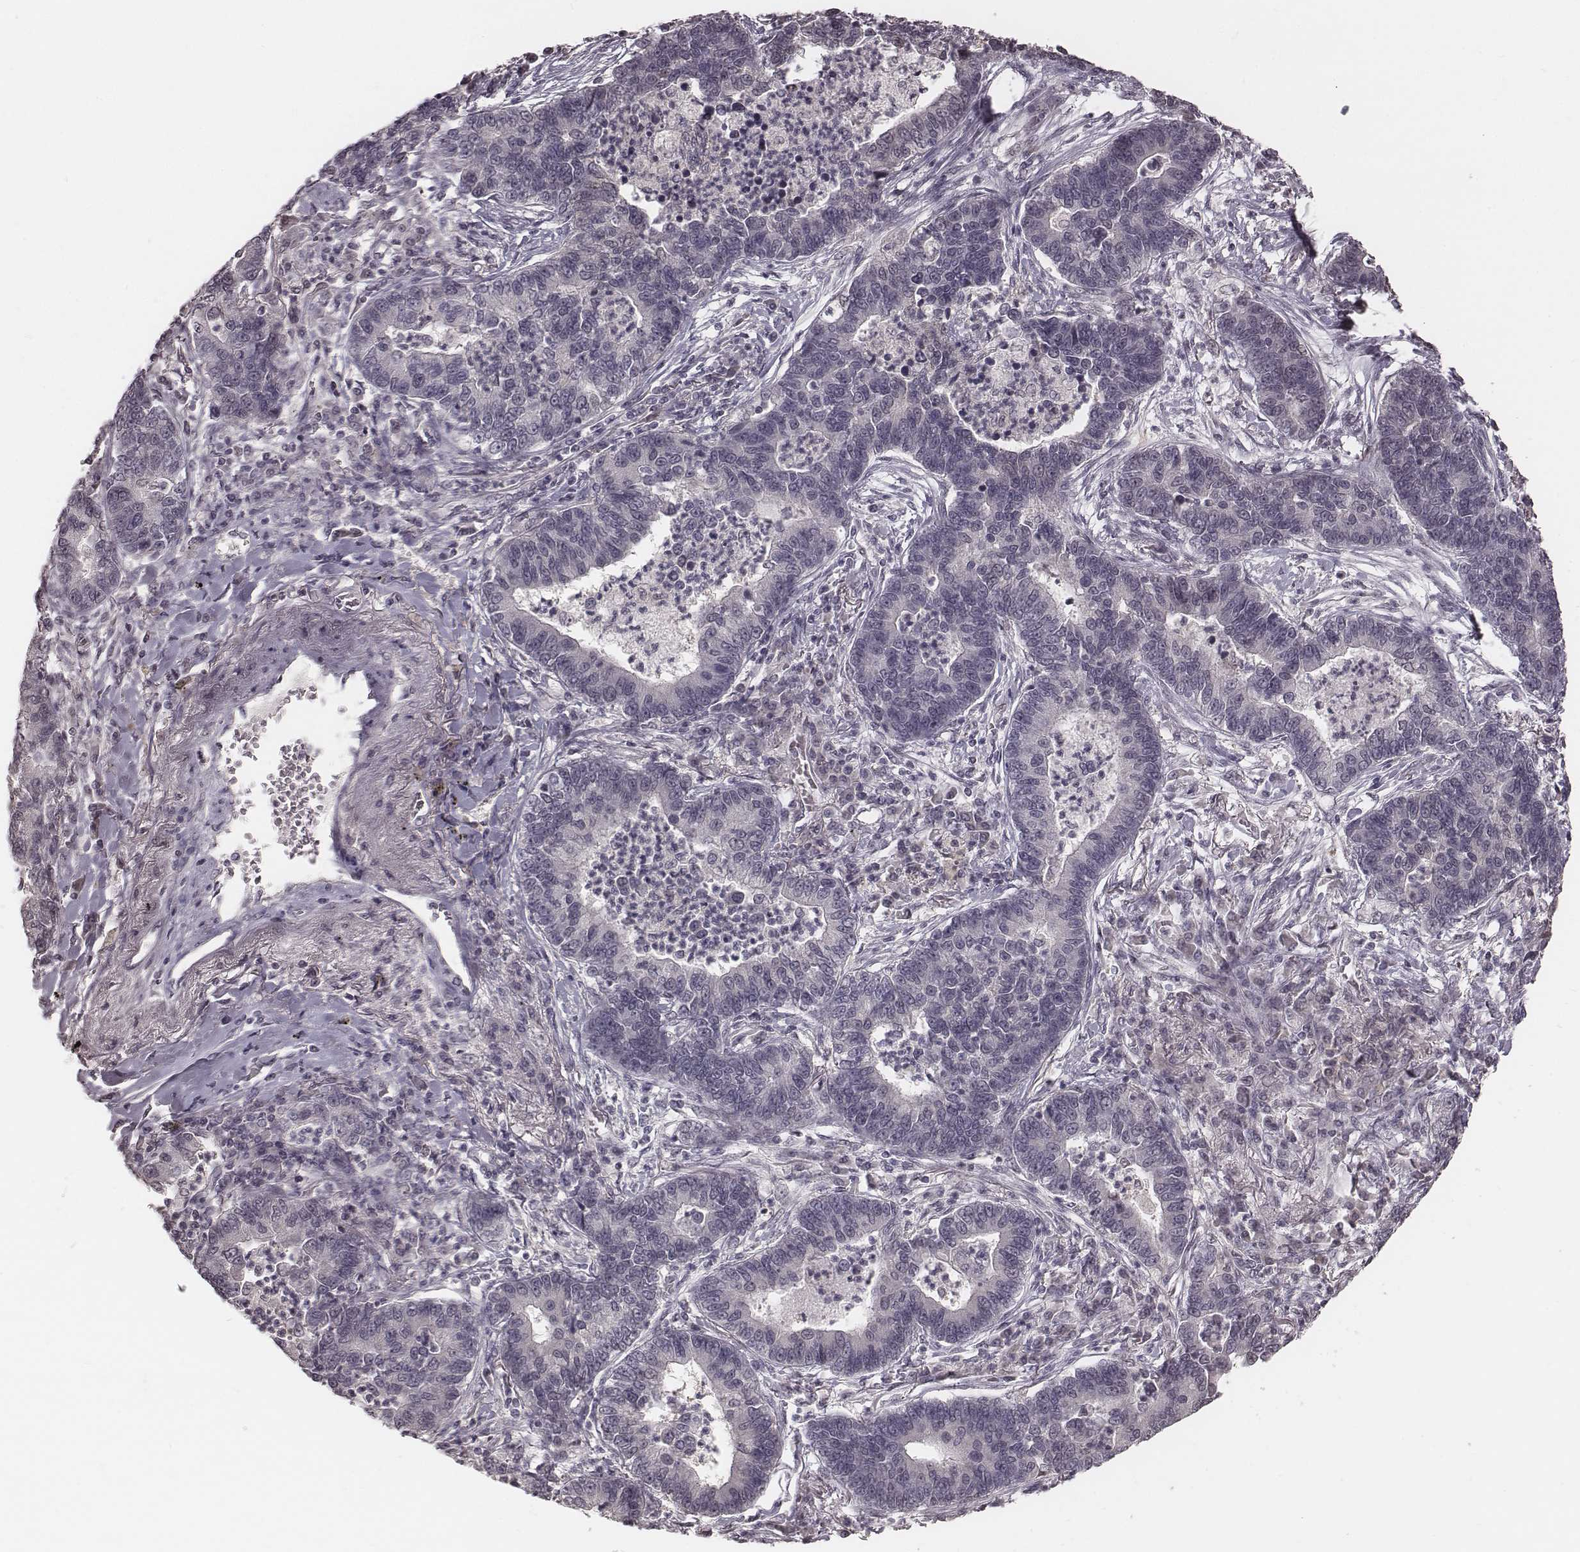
{"staining": {"intensity": "negative", "quantity": "none", "location": "none"}, "tissue": "lung cancer", "cell_type": "Tumor cells", "image_type": "cancer", "snomed": [{"axis": "morphology", "description": "Adenocarcinoma, NOS"}, {"axis": "topography", "description": "Lung"}], "caption": "Lung cancer stained for a protein using IHC shows no expression tumor cells.", "gene": "IQCG", "patient": {"sex": "female", "age": 57}}